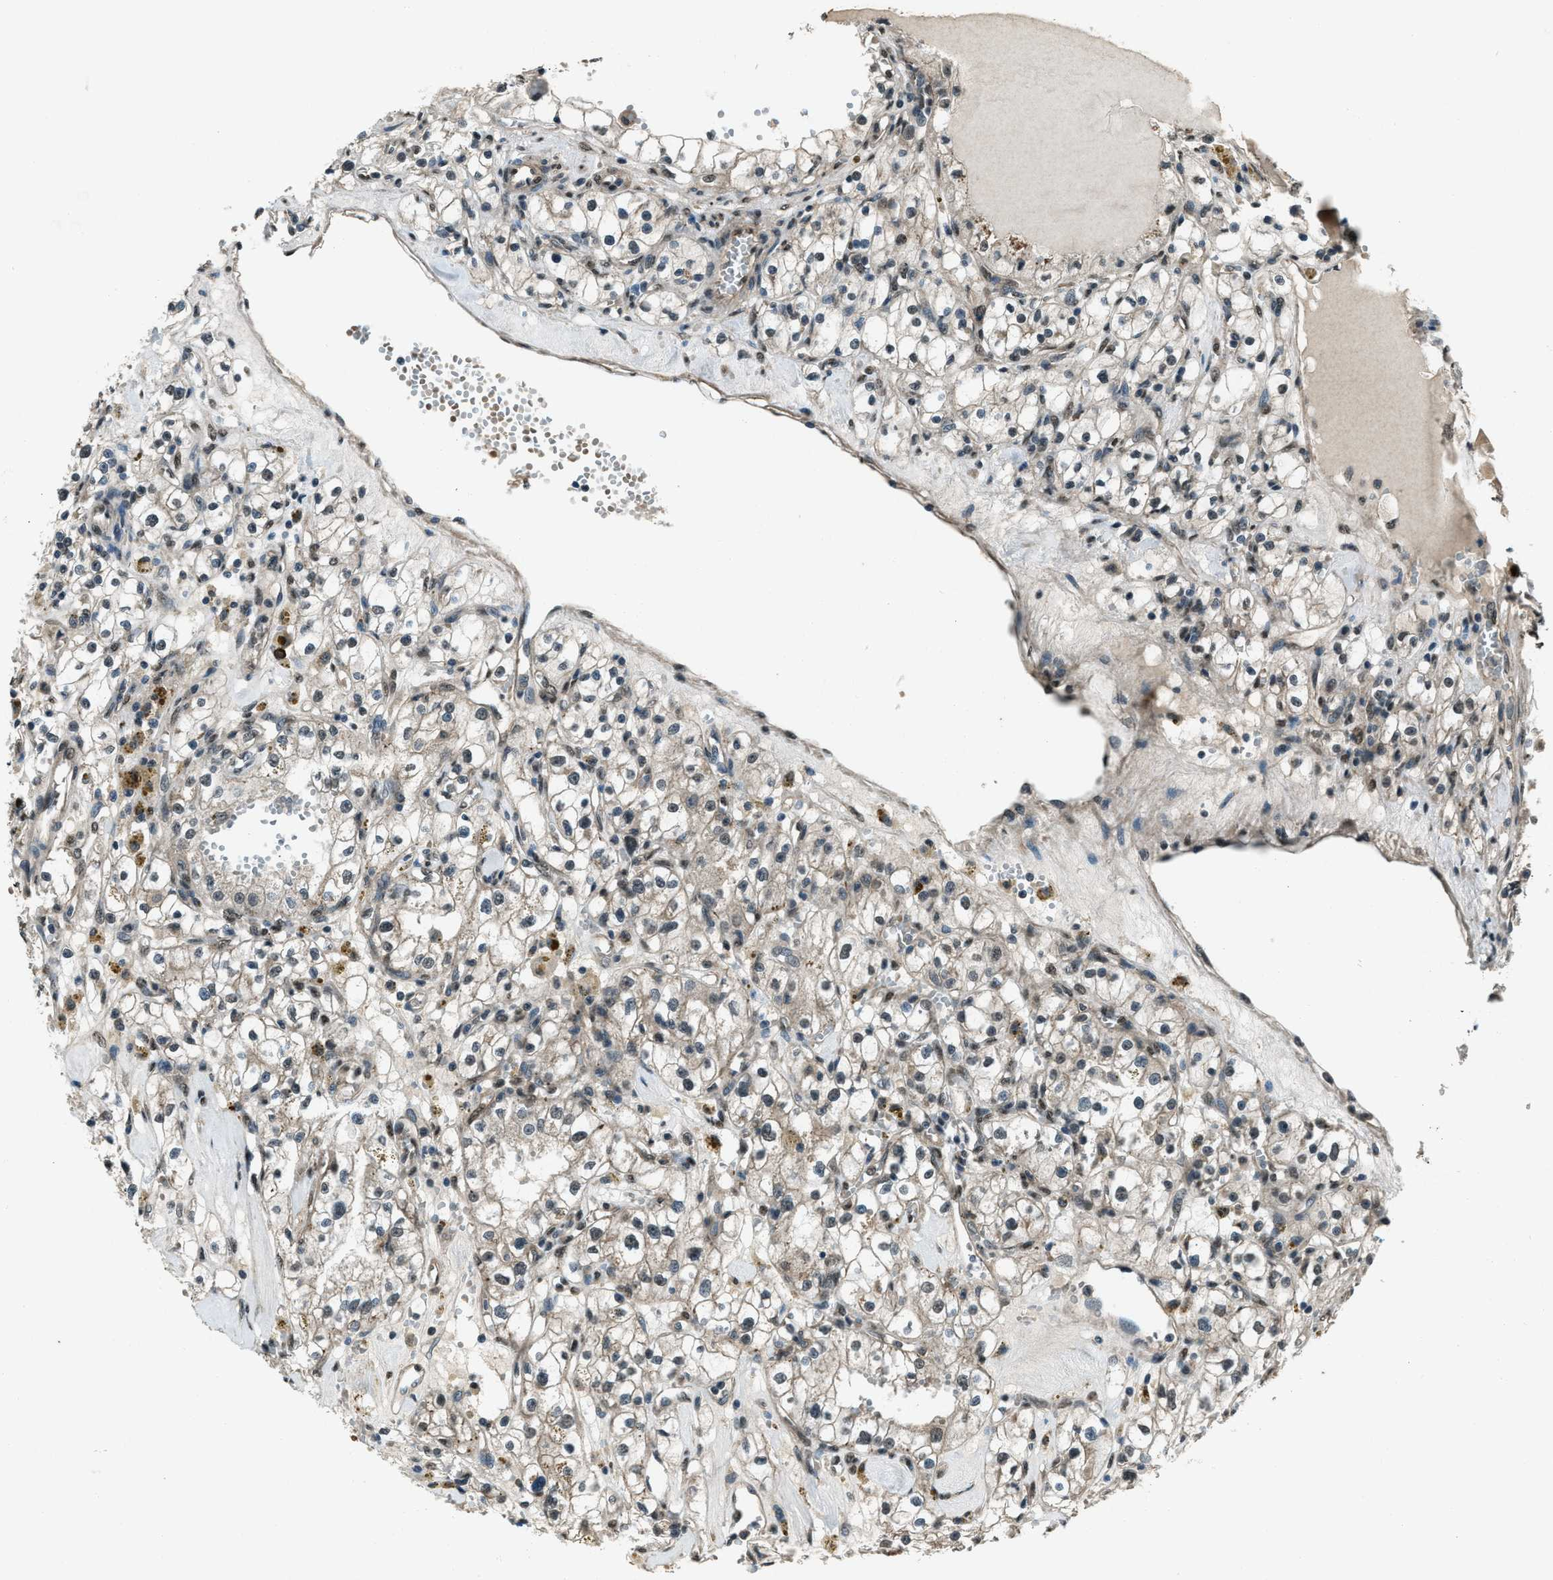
{"staining": {"intensity": "weak", "quantity": ">75%", "location": "cytoplasmic/membranous"}, "tissue": "renal cancer", "cell_type": "Tumor cells", "image_type": "cancer", "snomed": [{"axis": "morphology", "description": "Adenocarcinoma, NOS"}, {"axis": "topography", "description": "Kidney"}], "caption": "Immunohistochemical staining of renal cancer displays low levels of weak cytoplasmic/membranous protein staining in about >75% of tumor cells.", "gene": "SVIL", "patient": {"sex": "male", "age": 56}}